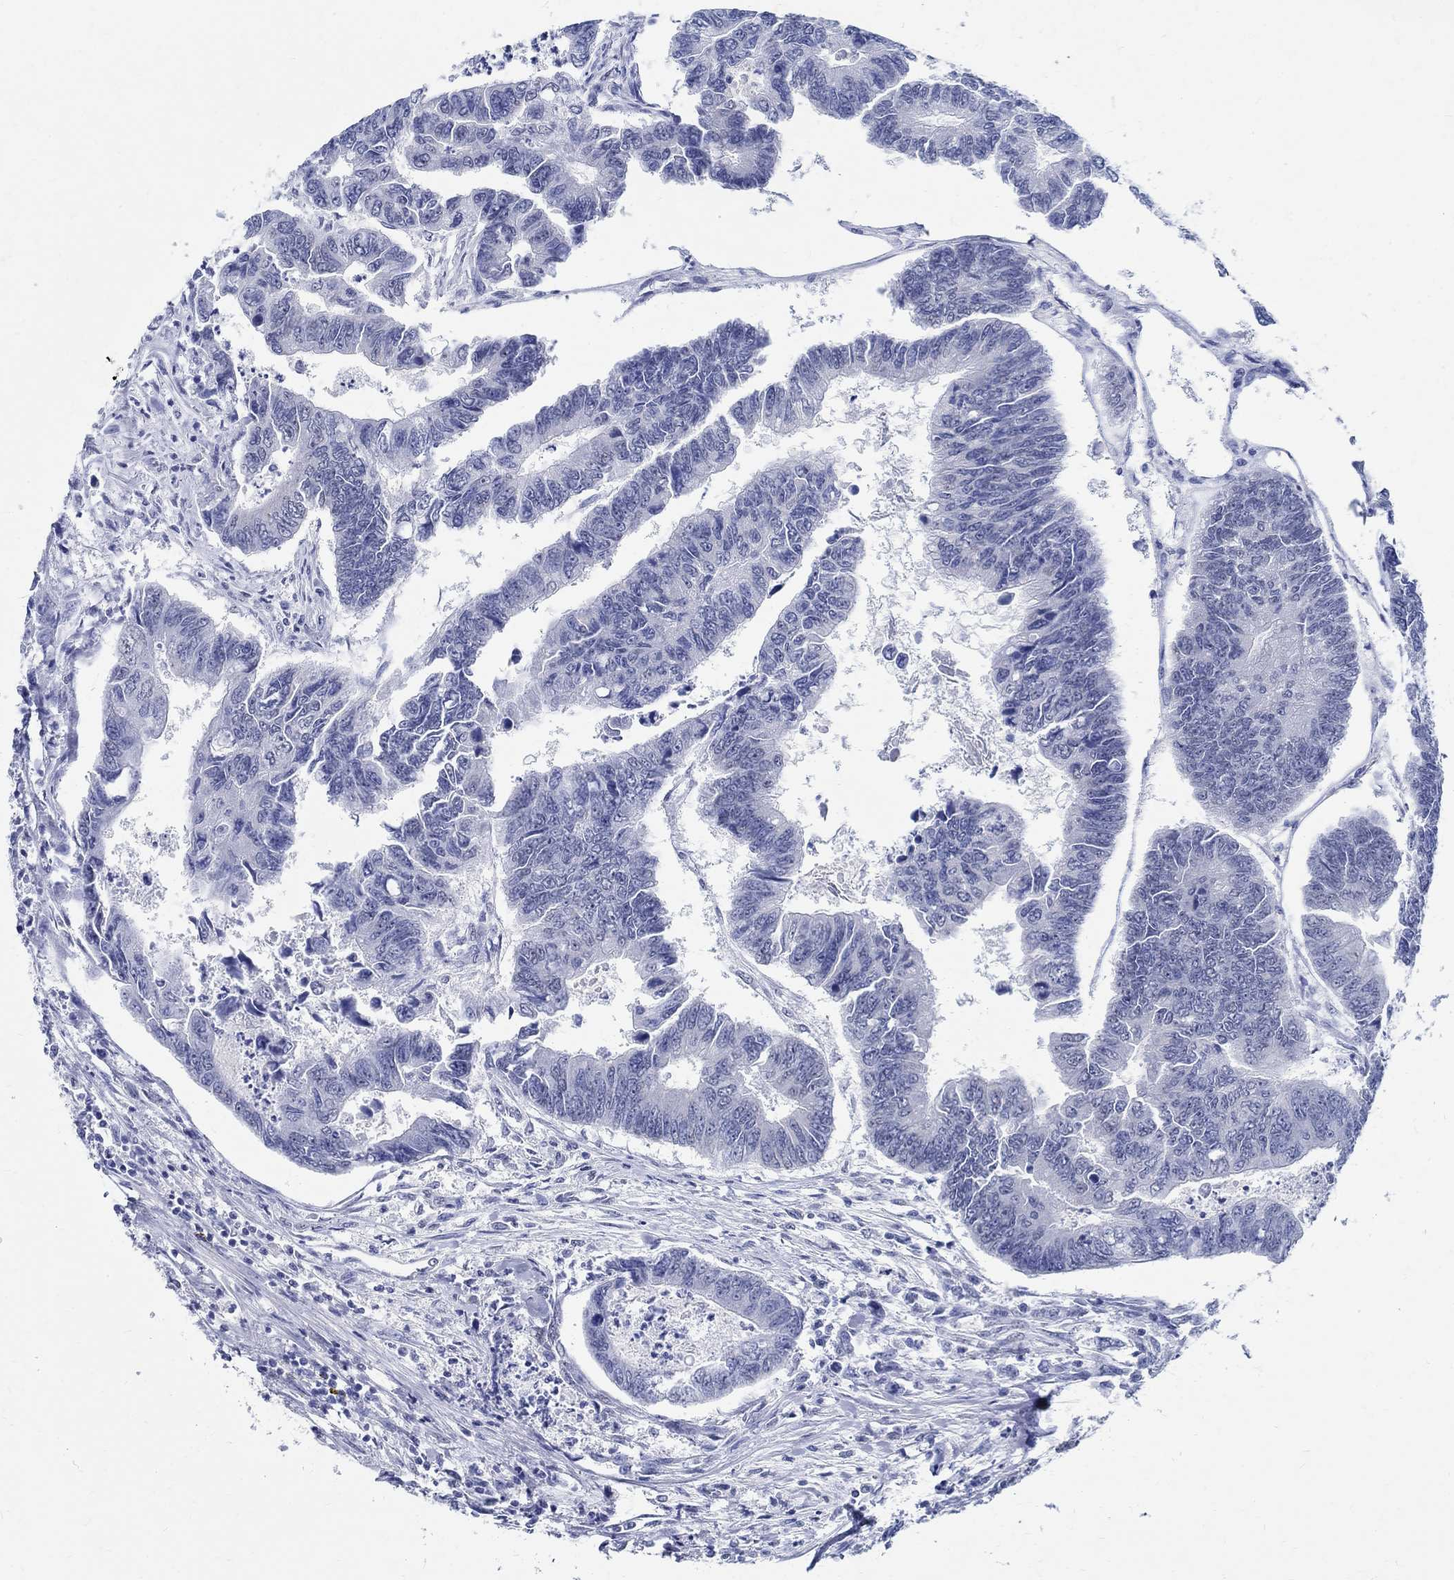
{"staining": {"intensity": "negative", "quantity": "none", "location": "none"}, "tissue": "colorectal cancer", "cell_type": "Tumor cells", "image_type": "cancer", "snomed": [{"axis": "morphology", "description": "Adenocarcinoma, NOS"}, {"axis": "topography", "description": "Colon"}], "caption": "Tumor cells are negative for brown protein staining in colorectal cancer.", "gene": "TSPAN16", "patient": {"sex": "female", "age": 65}}